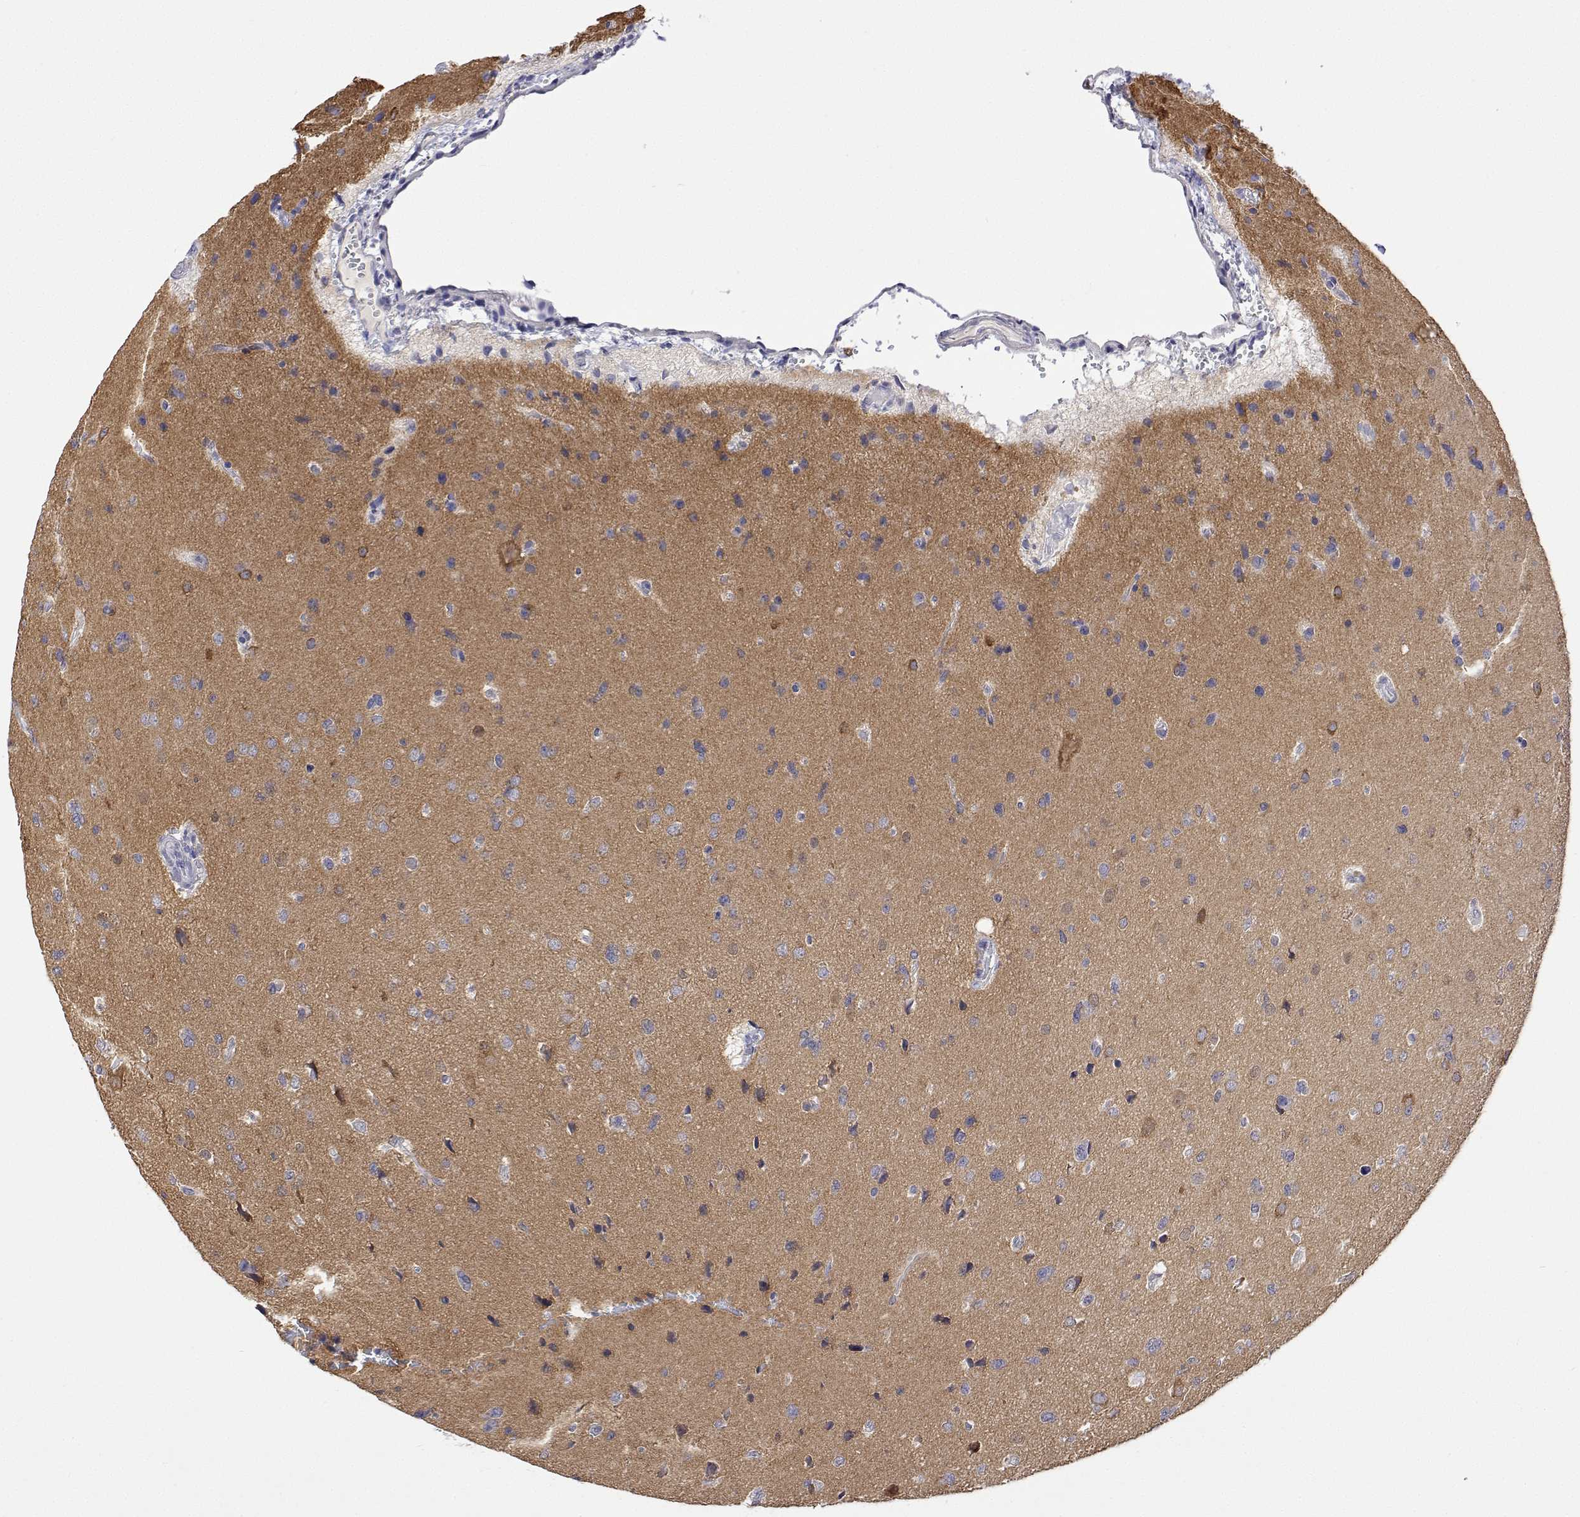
{"staining": {"intensity": "moderate", "quantity": "<25%", "location": "cytoplasmic/membranous"}, "tissue": "glioma", "cell_type": "Tumor cells", "image_type": "cancer", "snomed": [{"axis": "morphology", "description": "Glioma, malignant, Low grade"}, {"axis": "topography", "description": "Brain"}], "caption": "Immunohistochemistry (IHC) image of neoplastic tissue: glioma stained using IHC exhibits low levels of moderate protein expression localized specifically in the cytoplasmic/membranous of tumor cells, appearing as a cytoplasmic/membranous brown color.", "gene": "PLCB1", "patient": {"sex": "female", "age": 55}}